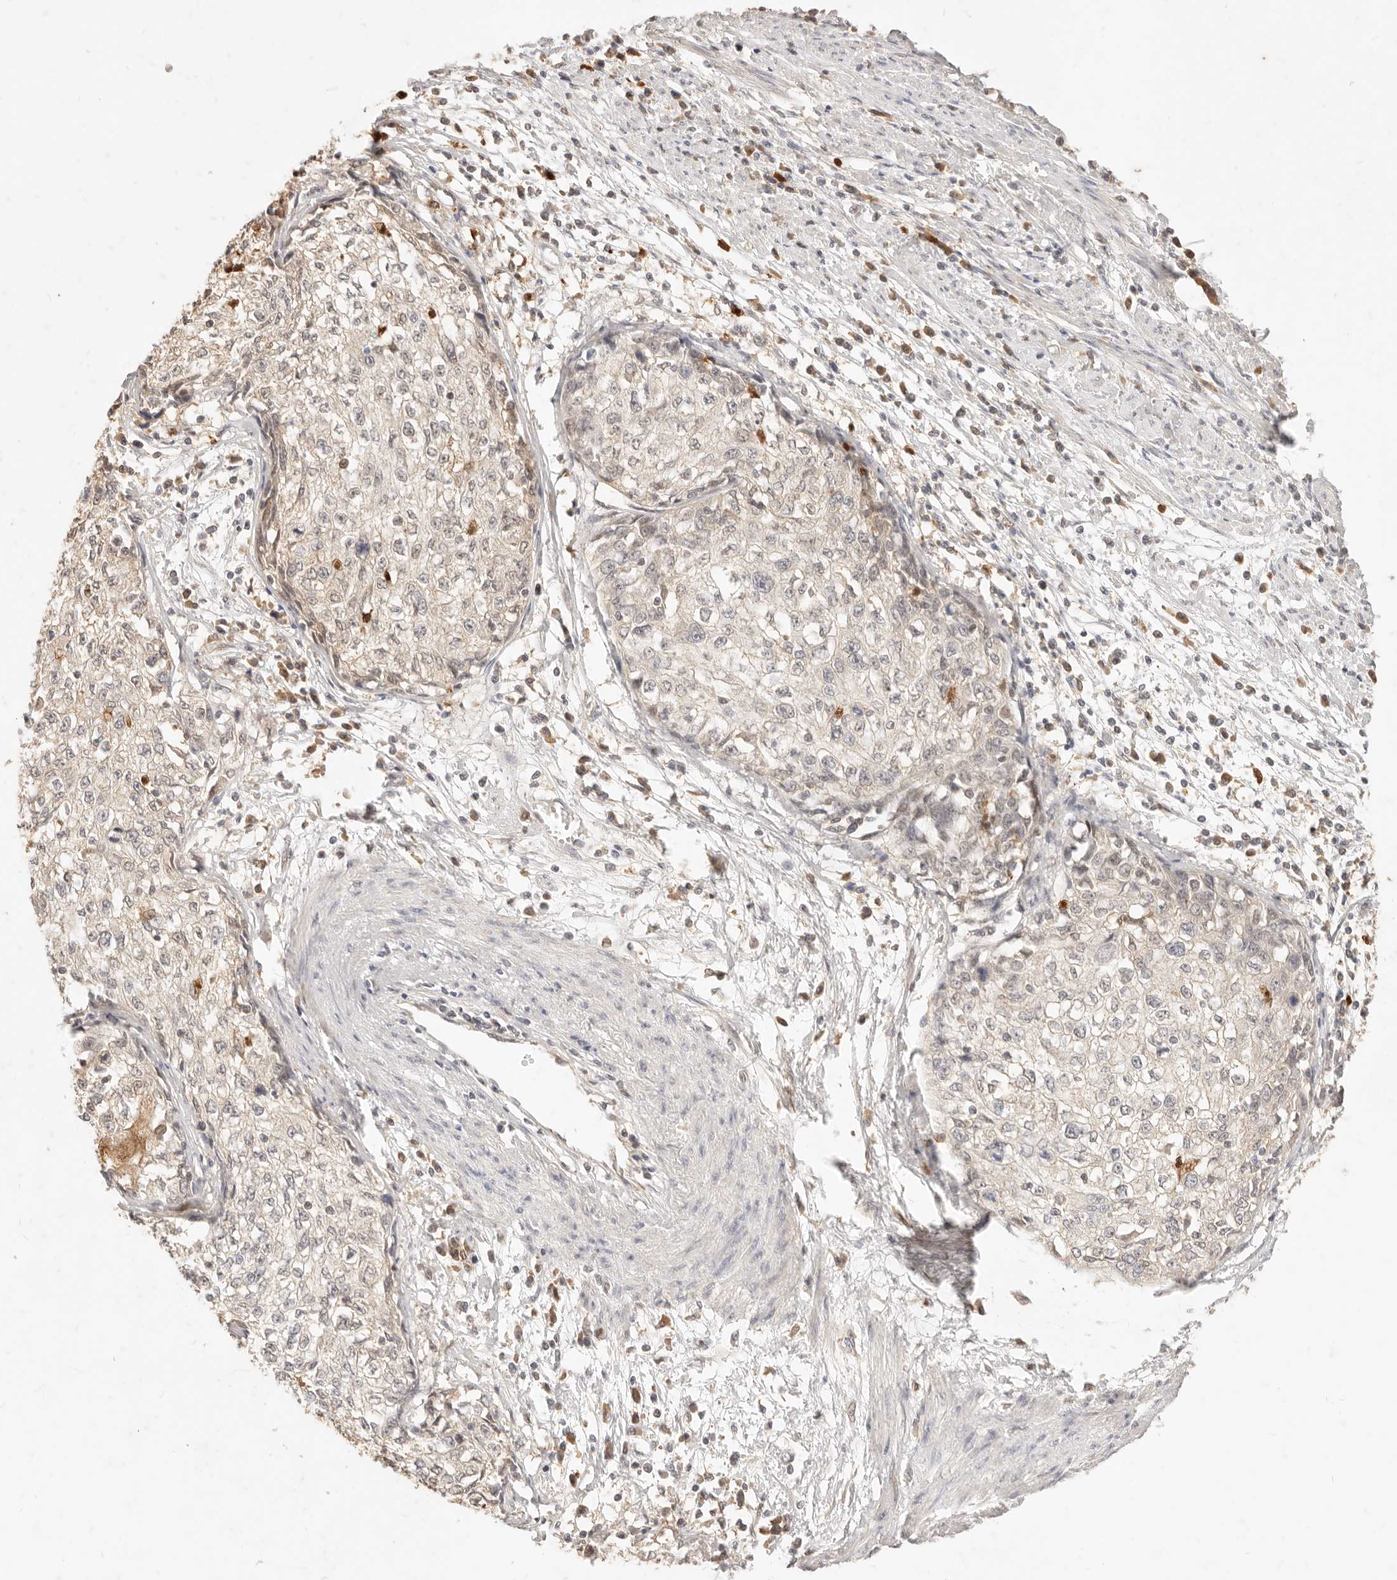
{"staining": {"intensity": "negative", "quantity": "none", "location": "none"}, "tissue": "cervical cancer", "cell_type": "Tumor cells", "image_type": "cancer", "snomed": [{"axis": "morphology", "description": "Squamous cell carcinoma, NOS"}, {"axis": "topography", "description": "Cervix"}], "caption": "Immunohistochemistry (IHC) of human cervical squamous cell carcinoma displays no expression in tumor cells.", "gene": "TMTC2", "patient": {"sex": "female", "age": 57}}